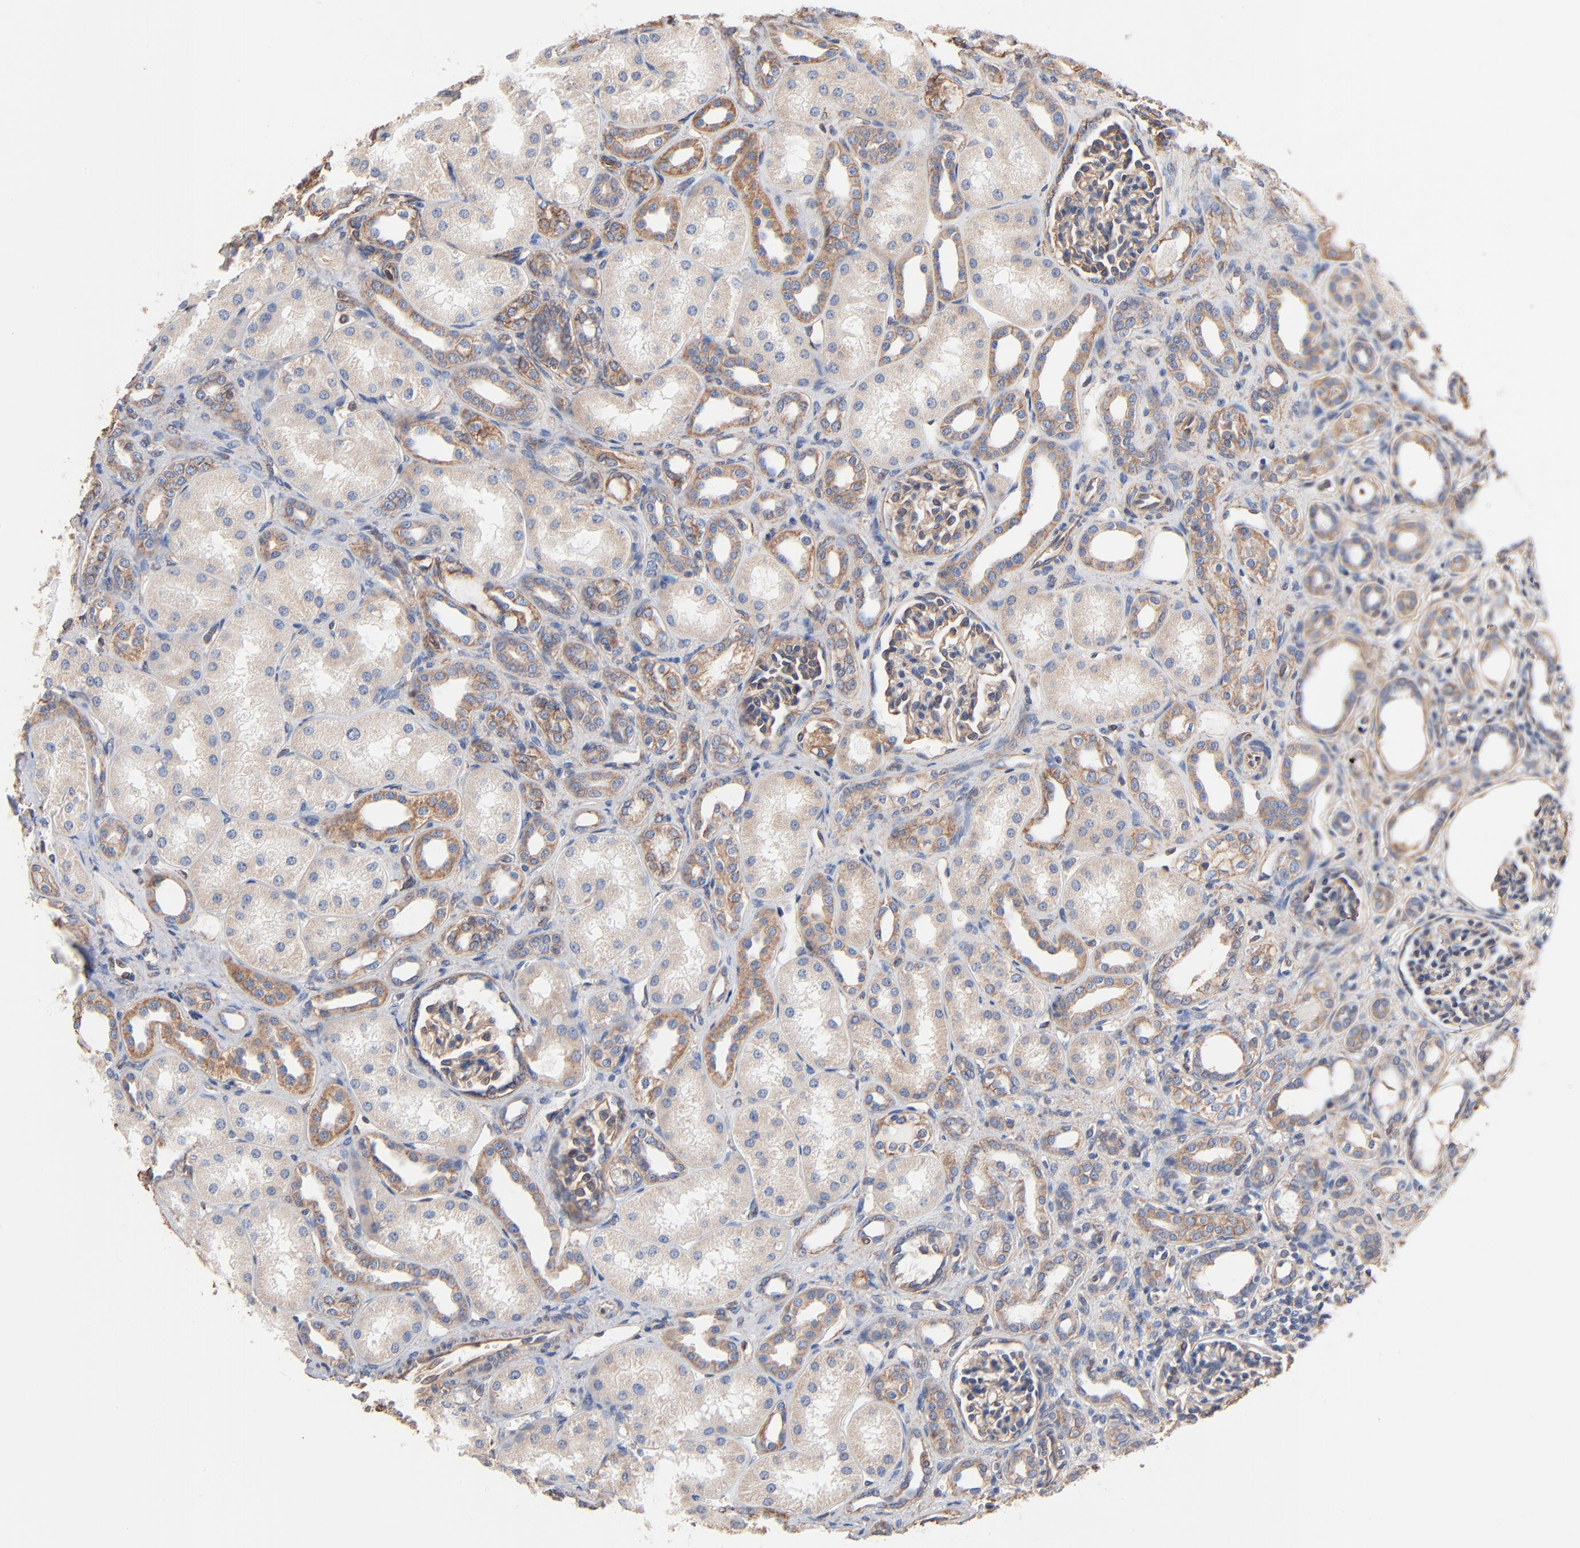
{"staining": {"intensity": "weak", "quantity": "<25%", "location": "cytoplasmic/membranous"}, "tissue": "kidney", "cell_type": "Cells in glomeruli", "image_type": "normal", "snomed": [{"axis": "morphology", "description": "Normal tissue, NOS"}, {"axis": "topography", "description": "Kidney"}], "caption": "Cells in glomeruli show no significant protein positivity in unremarkable kidney. Brightfield microscopy of immunohistochemistry stained with DAB (brown) and hematoxylin (blue), captured at high magnification.", "gene": "ABCD4", "patient": {"sex": "male", "age": 7}}